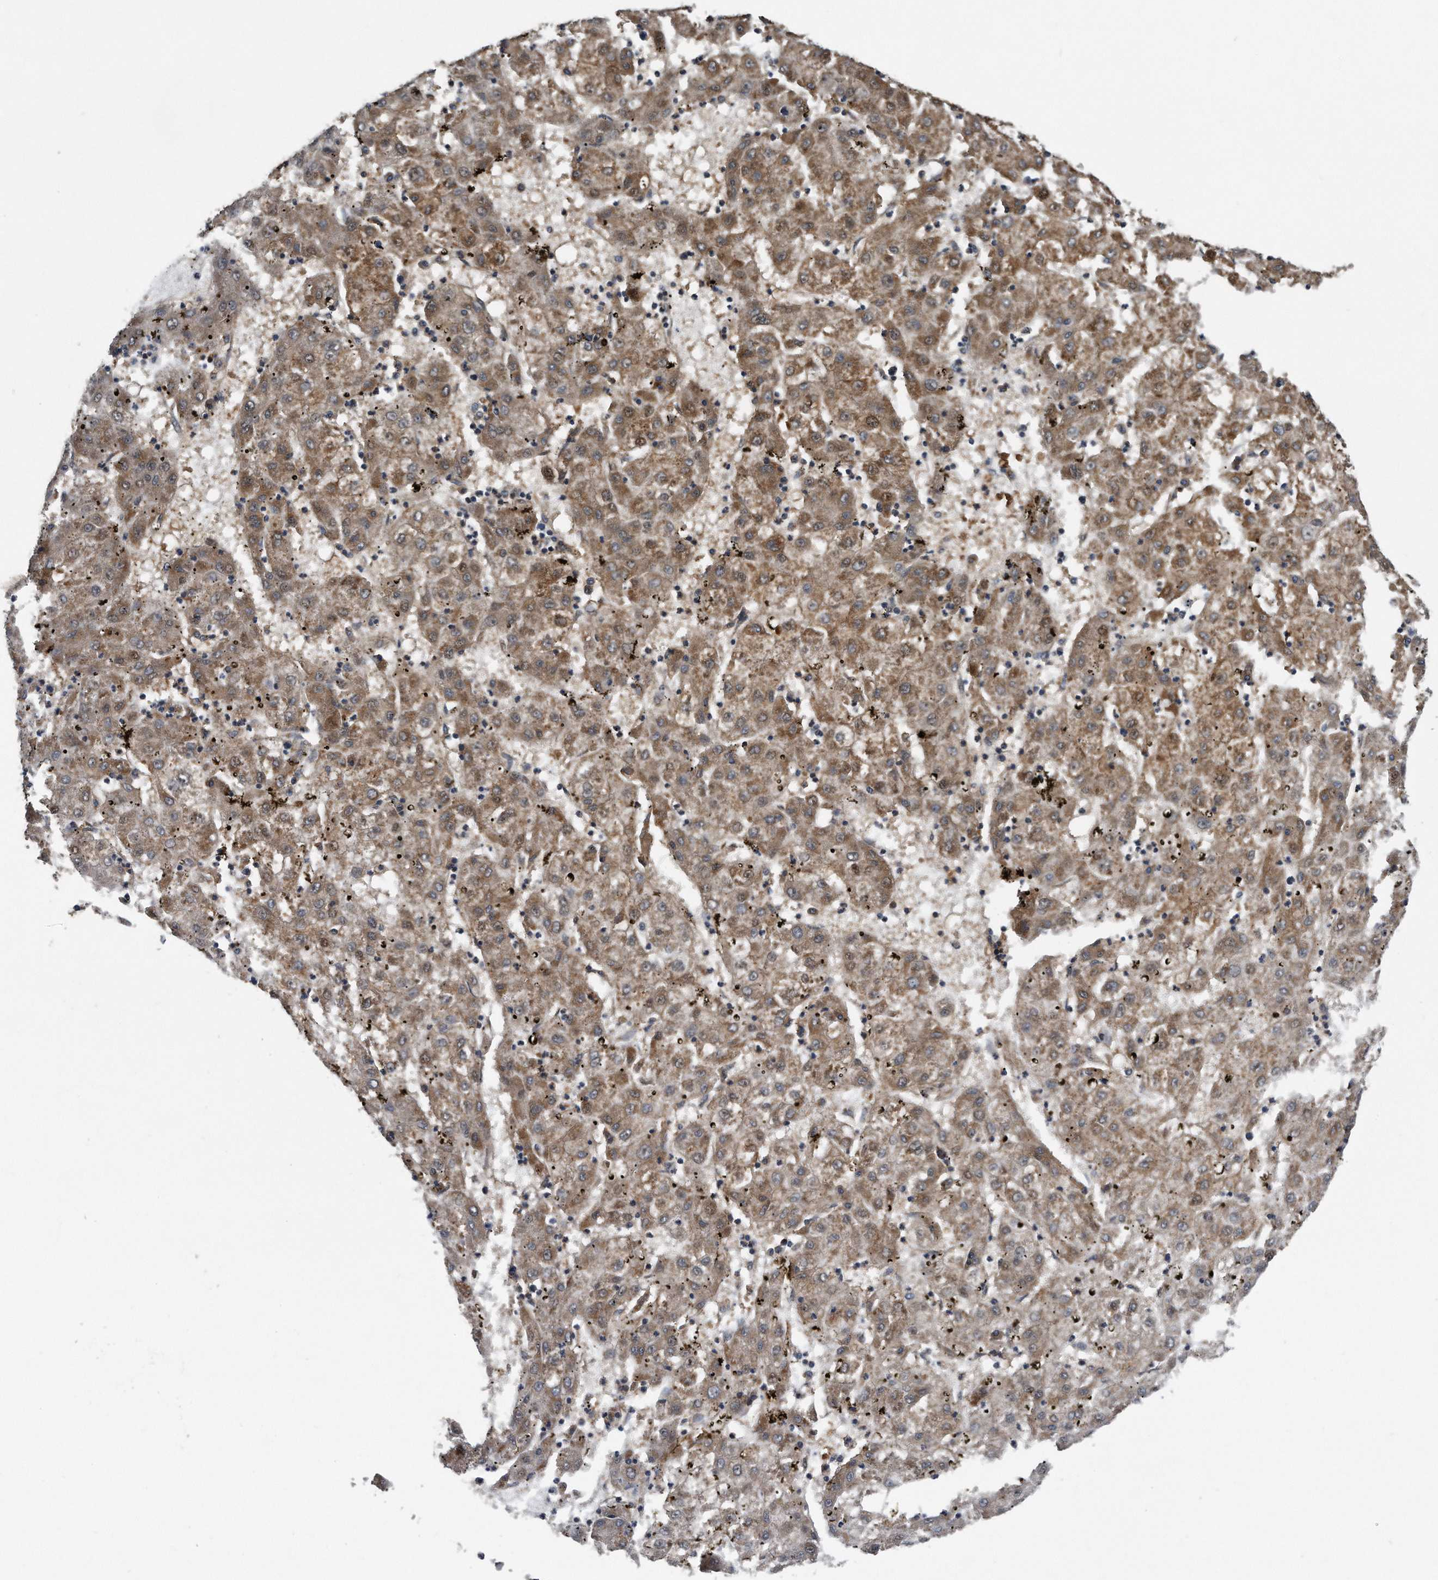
{"staining": {"intensity": "moderate", "quantity": ">75%", "location": "cytoplasmic/membranous"}, "tissue": "liver cancer", "cell_type": "Tumor cells", "image_type": "cancer", "snomed": [{"axis": "morphology", "description": "Carcinoma, Hepatocellular, NOS"}, {"axis": "topography", "description": "Liver"}], "caption": "Hepatocellular carcinoma (liver) stained with a brown dye displays moderate cytoplasmic/membranous positive expression in approximately >75% of tumor cells.", "gene": "ALPK2", "patient": {"sex": "male", "age": 72}}